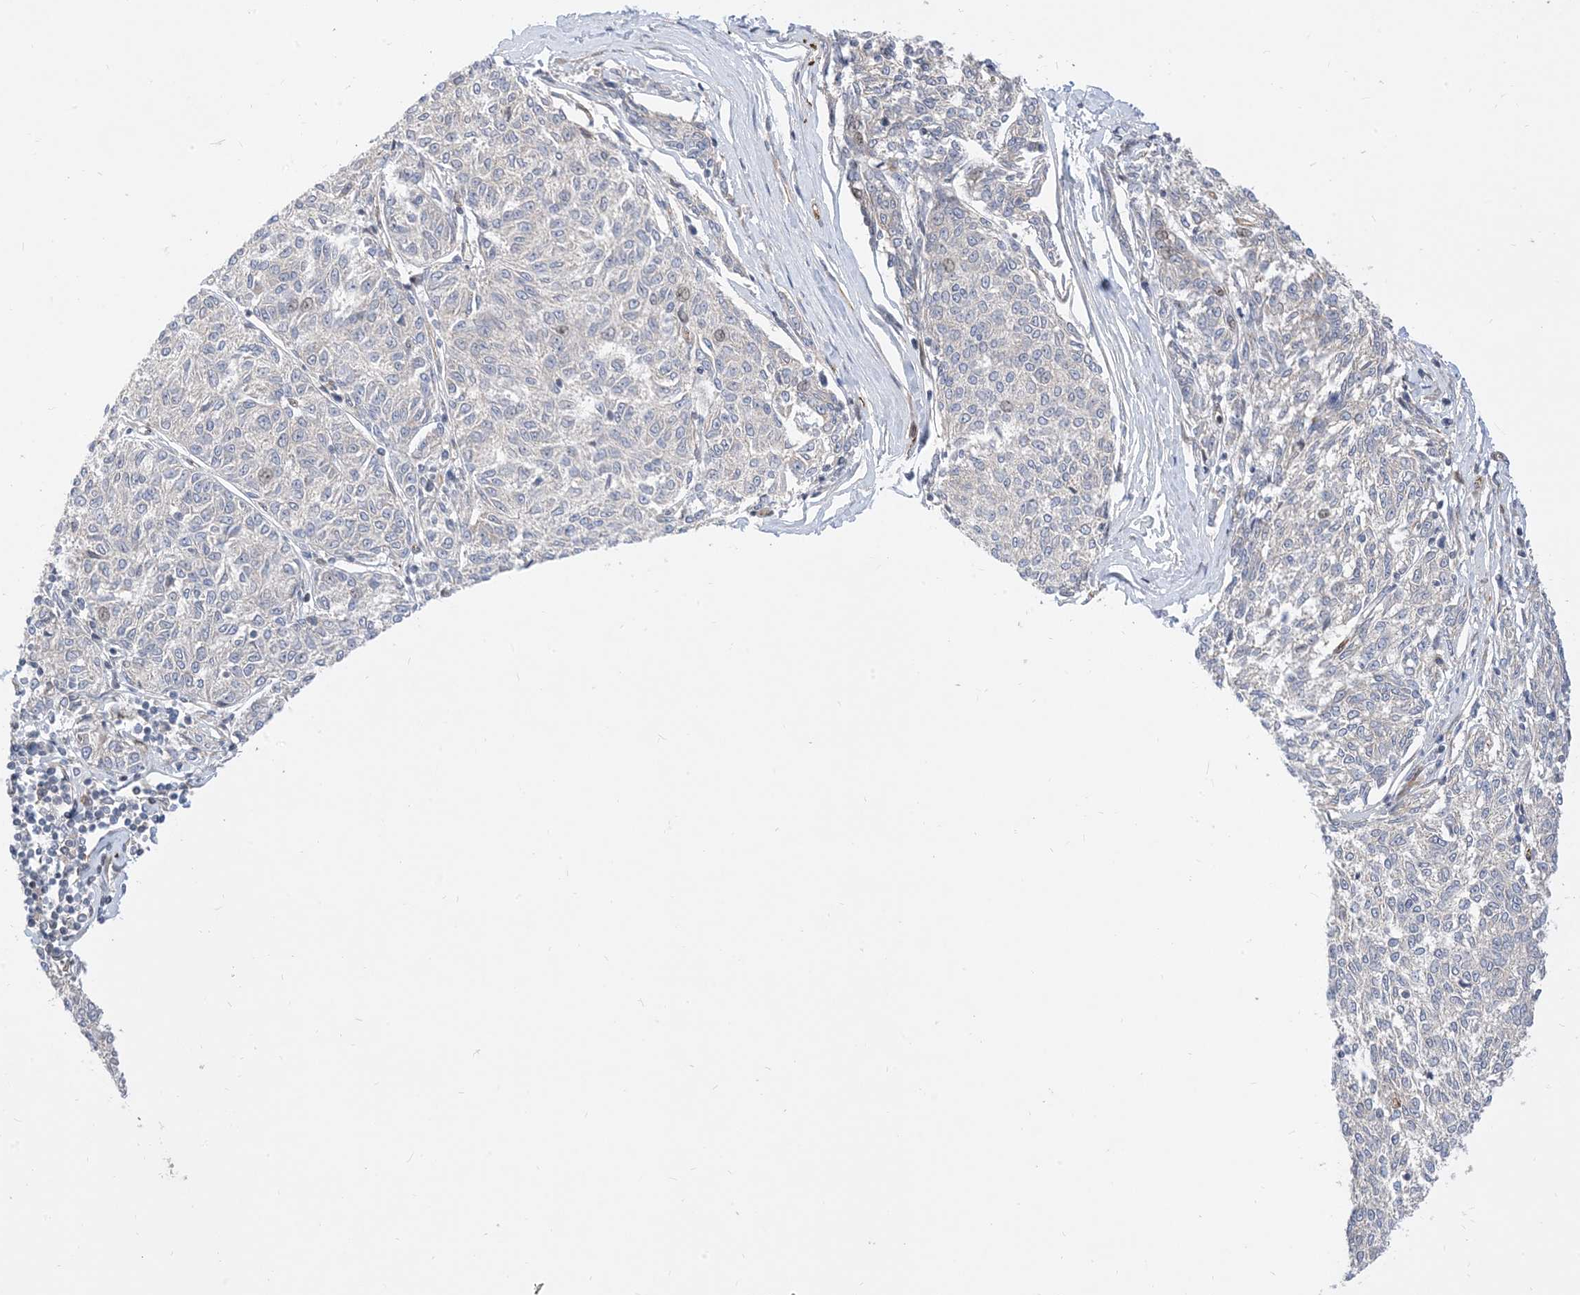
{"staining": {"intensity": "negative", "quantity": "none", "location": "none"}, "tissue": "melanoma", "cell_type": "Tumor cells", "image_type": "cancer", "snomed": [{"axis": "morphology", "description": "Malignant melanoma, NOS"}, {"axis": "topography", "description": "Skin"}], "caption": "Immunohistochemical staining of human malignant melanoma displays no significant staining in tumor cells.", "gene": "TYSND1", "patient": {"sex": "female", "age": 72}}